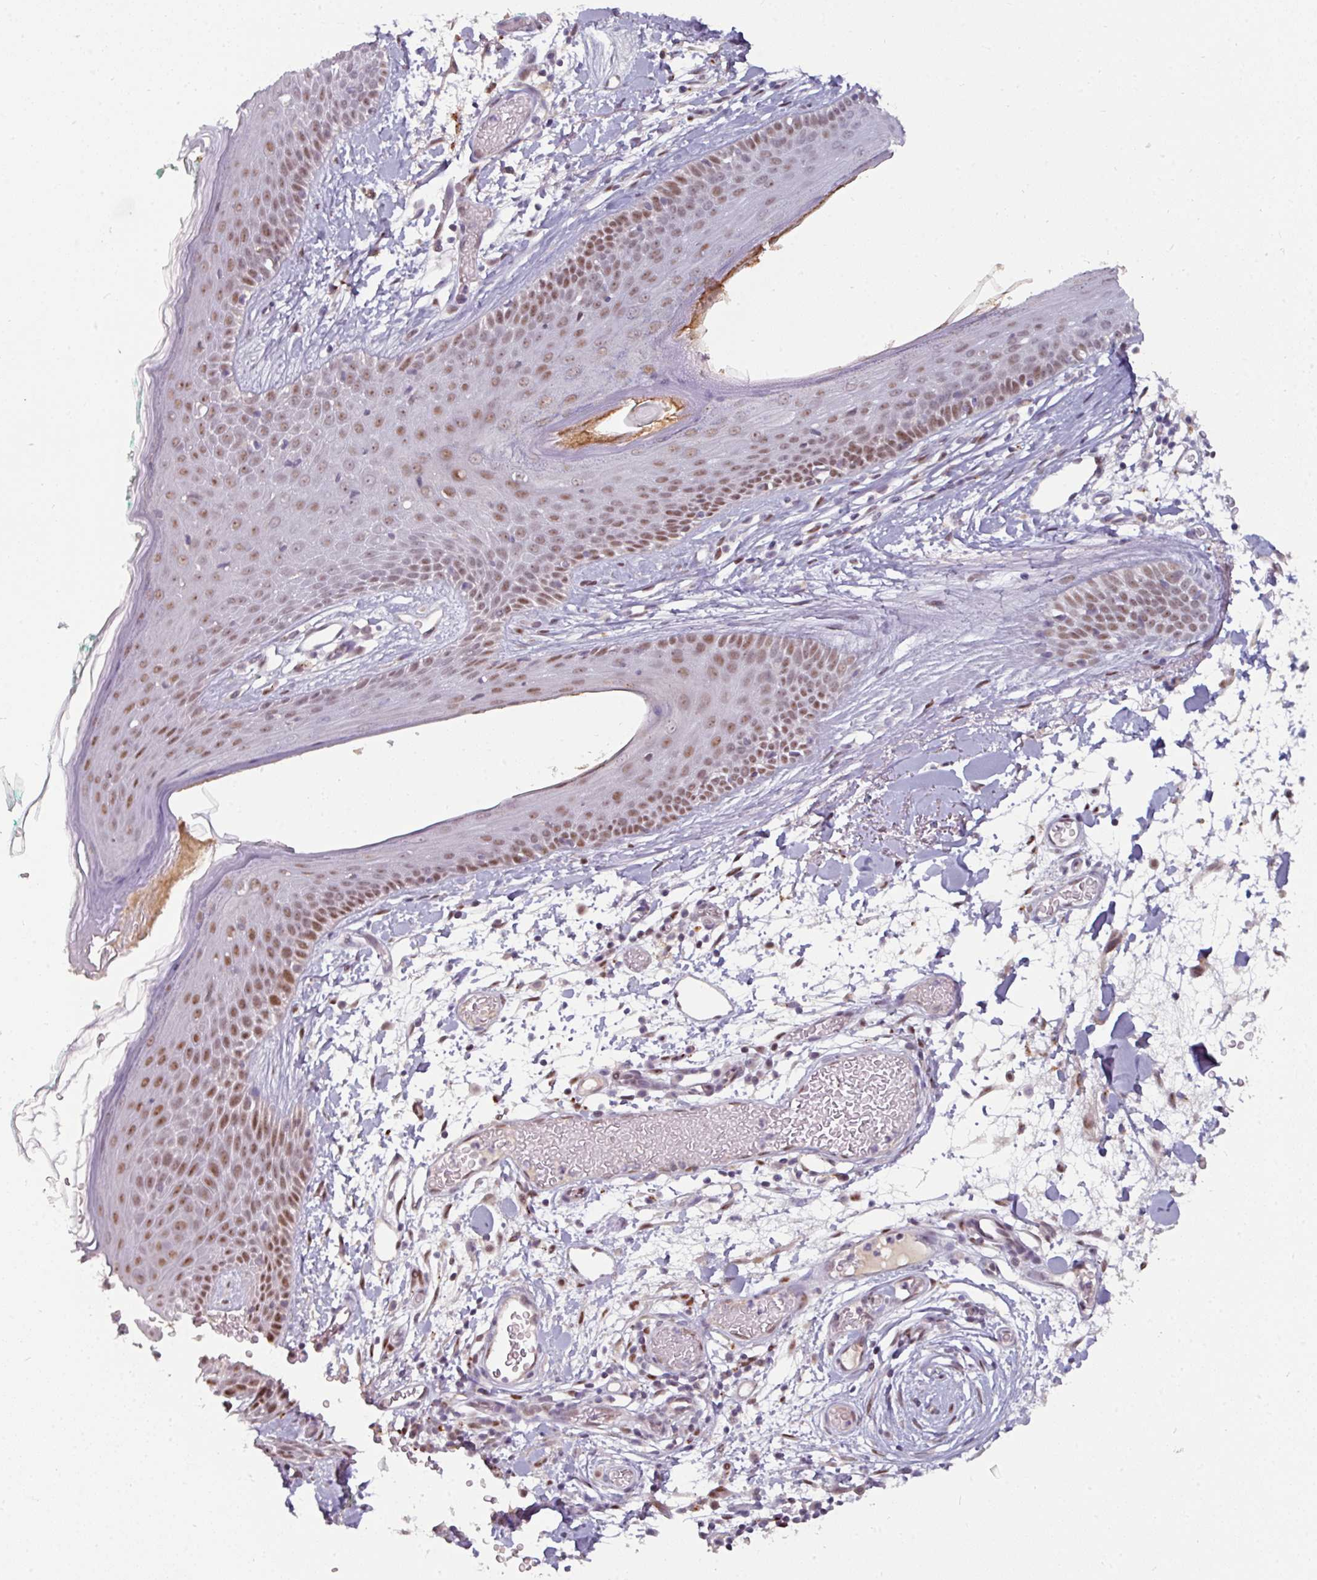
{"staining": {"intensity": "negative", "quantity": "none", "location": "none"}, "tissue": "skin", "cell_type": "Fibroblasts", "image_type": "normal", "snomed": [{"axis": "morphology", "description": "Normal tissue, NOS"}, {"axis": "topography", "description": "Skin"}], "caption": "Histopathology image shows no protein expression in fibroblasts of benign skin.", "gene": "SWSAP1", "patient": {"sex": "male", "age": 79}}